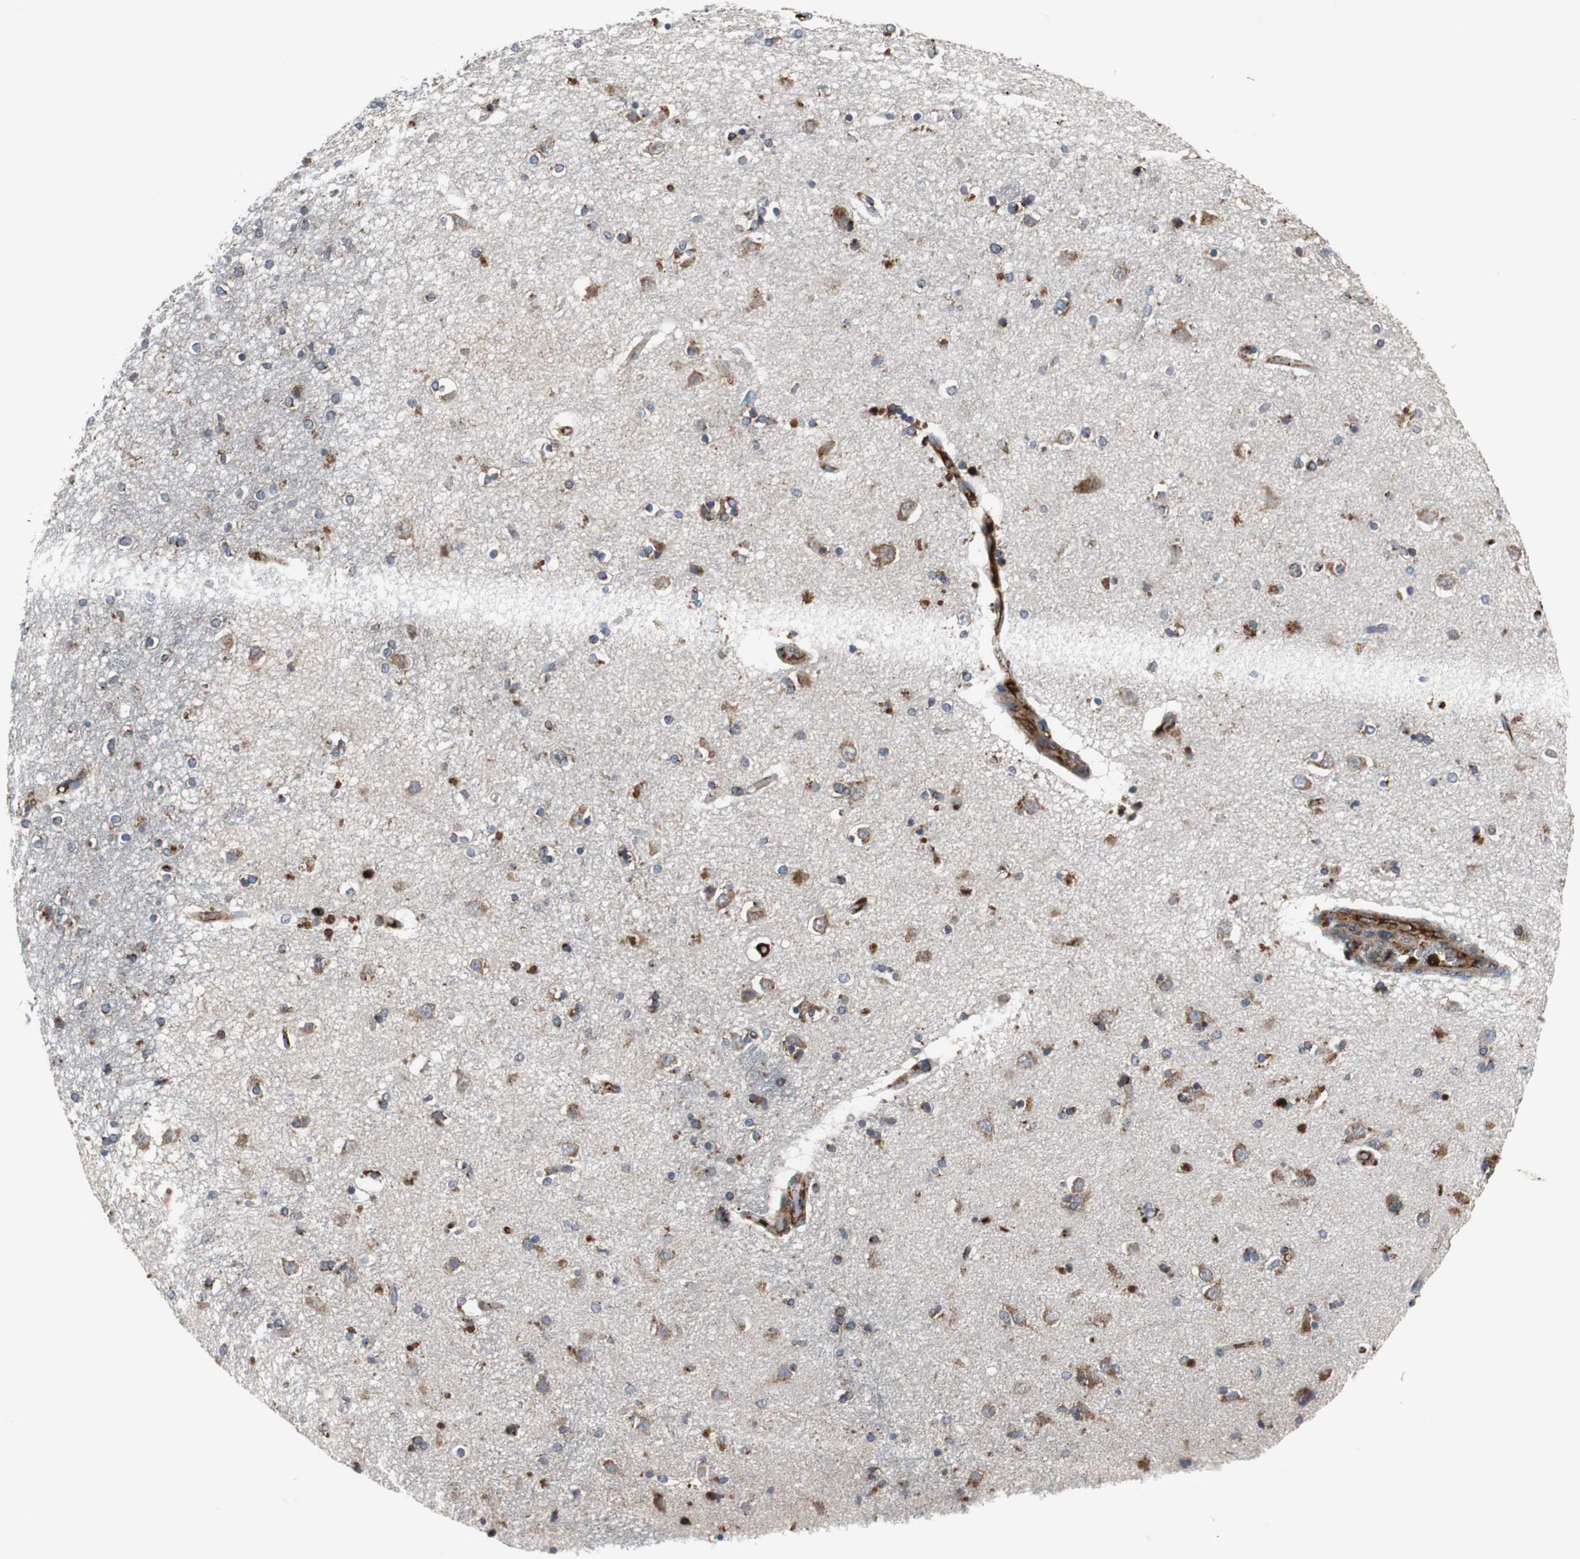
{"staining": {"intensity": "moderate", "quantity": "25%-75%", "location": "cytoplasmic/membranous"}, "tissue": "caudate", "cell_type": "Glial cells", "image_type": "normal", "snomed": [{"axis": "morphology", "description": "Normal tissue, NOS"}, {"axis": "topography", "description": "Lateral ventricle wall"}], "caption": "Caudate stained for a protein shows moderate cytoplasmic/membranous positivity in glial cells. (DAB IHC with brightfield microscopy, high magnification).", "gene": "SORT1", "patient": {"sex": "female", "age": 54}}